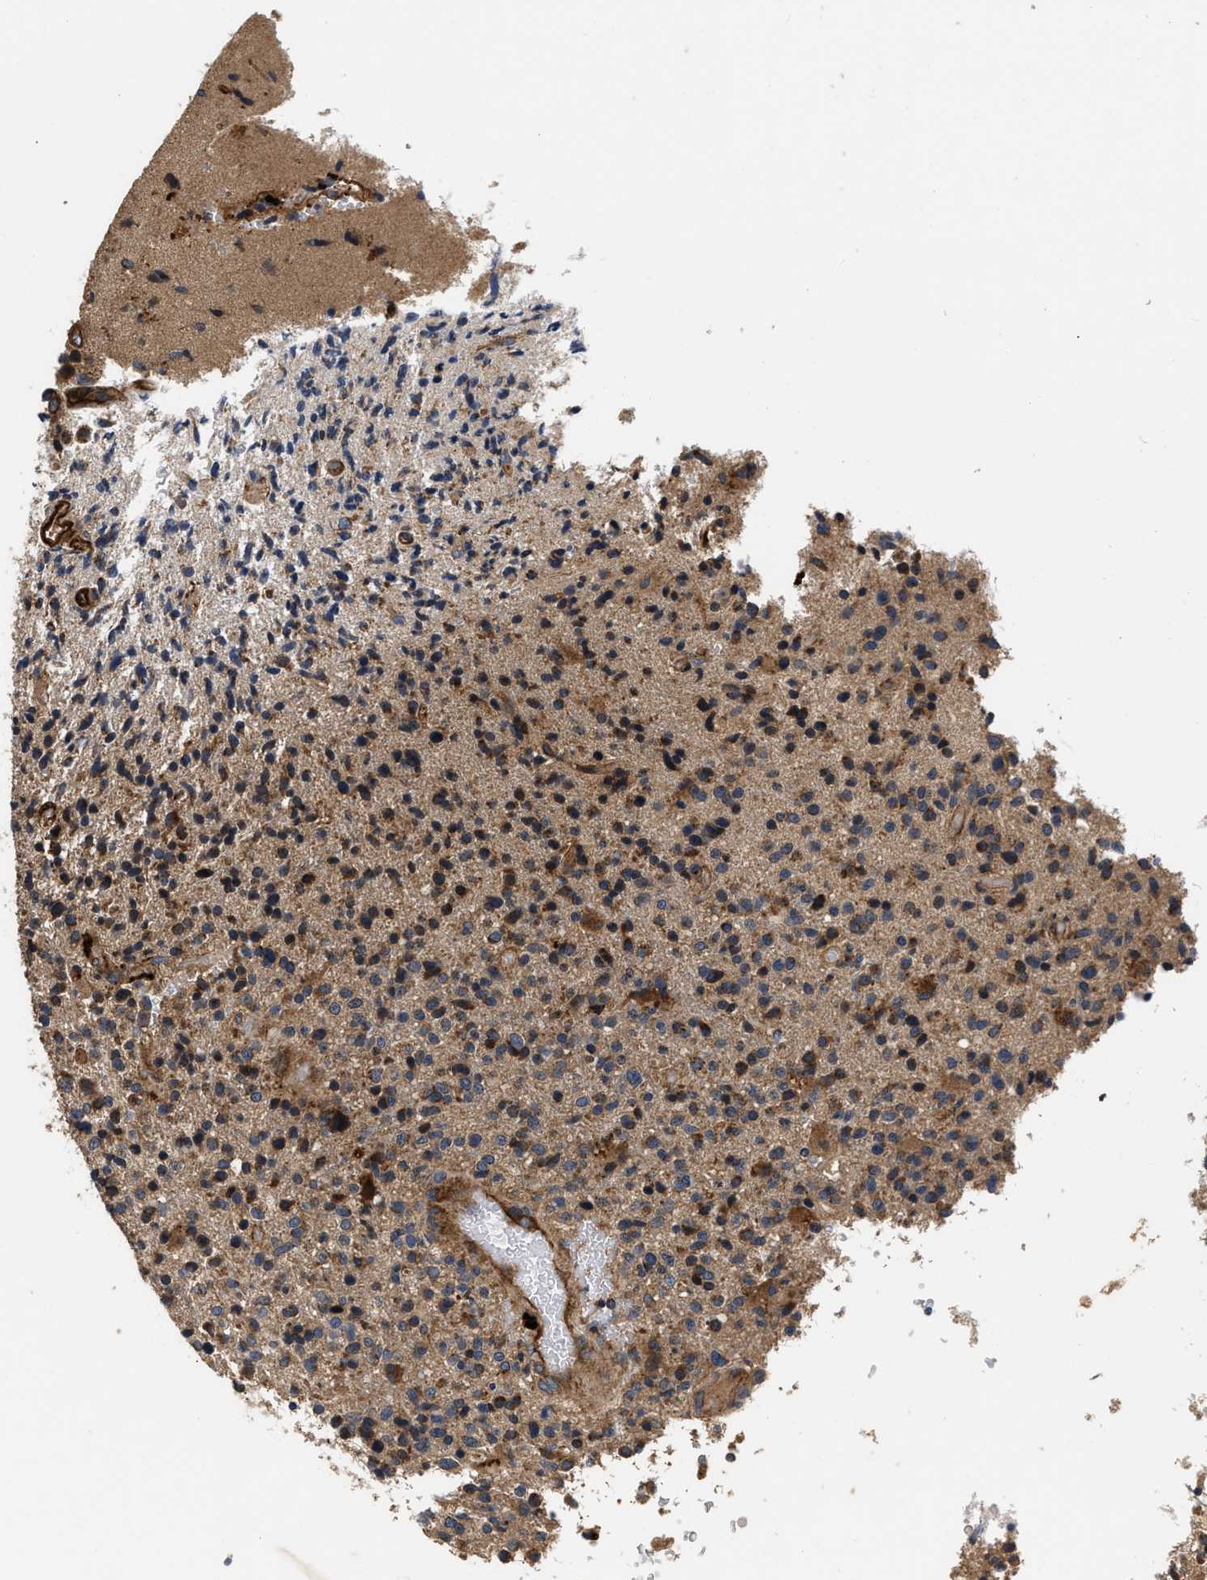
{"staining": {"intensity": "moderate", "quantity": ">75%", "location": "cytoplasmic/membranous"}, "tissue": "glioma", "cell_type": "Tumor cells", "image_type": "cancer", "snomed": [{"axis": "morphology", "description": "Glioma, malignant, High grade"}, {"axis": "topography", "description": "Brain"}], "caption": "A photomicrograph of glioma stained for a protein shows moderate cytoplasmic/membranous brown staining in tumor cells.", "gene": "NME6", "patient": {"sex": "male", "age": 72}}